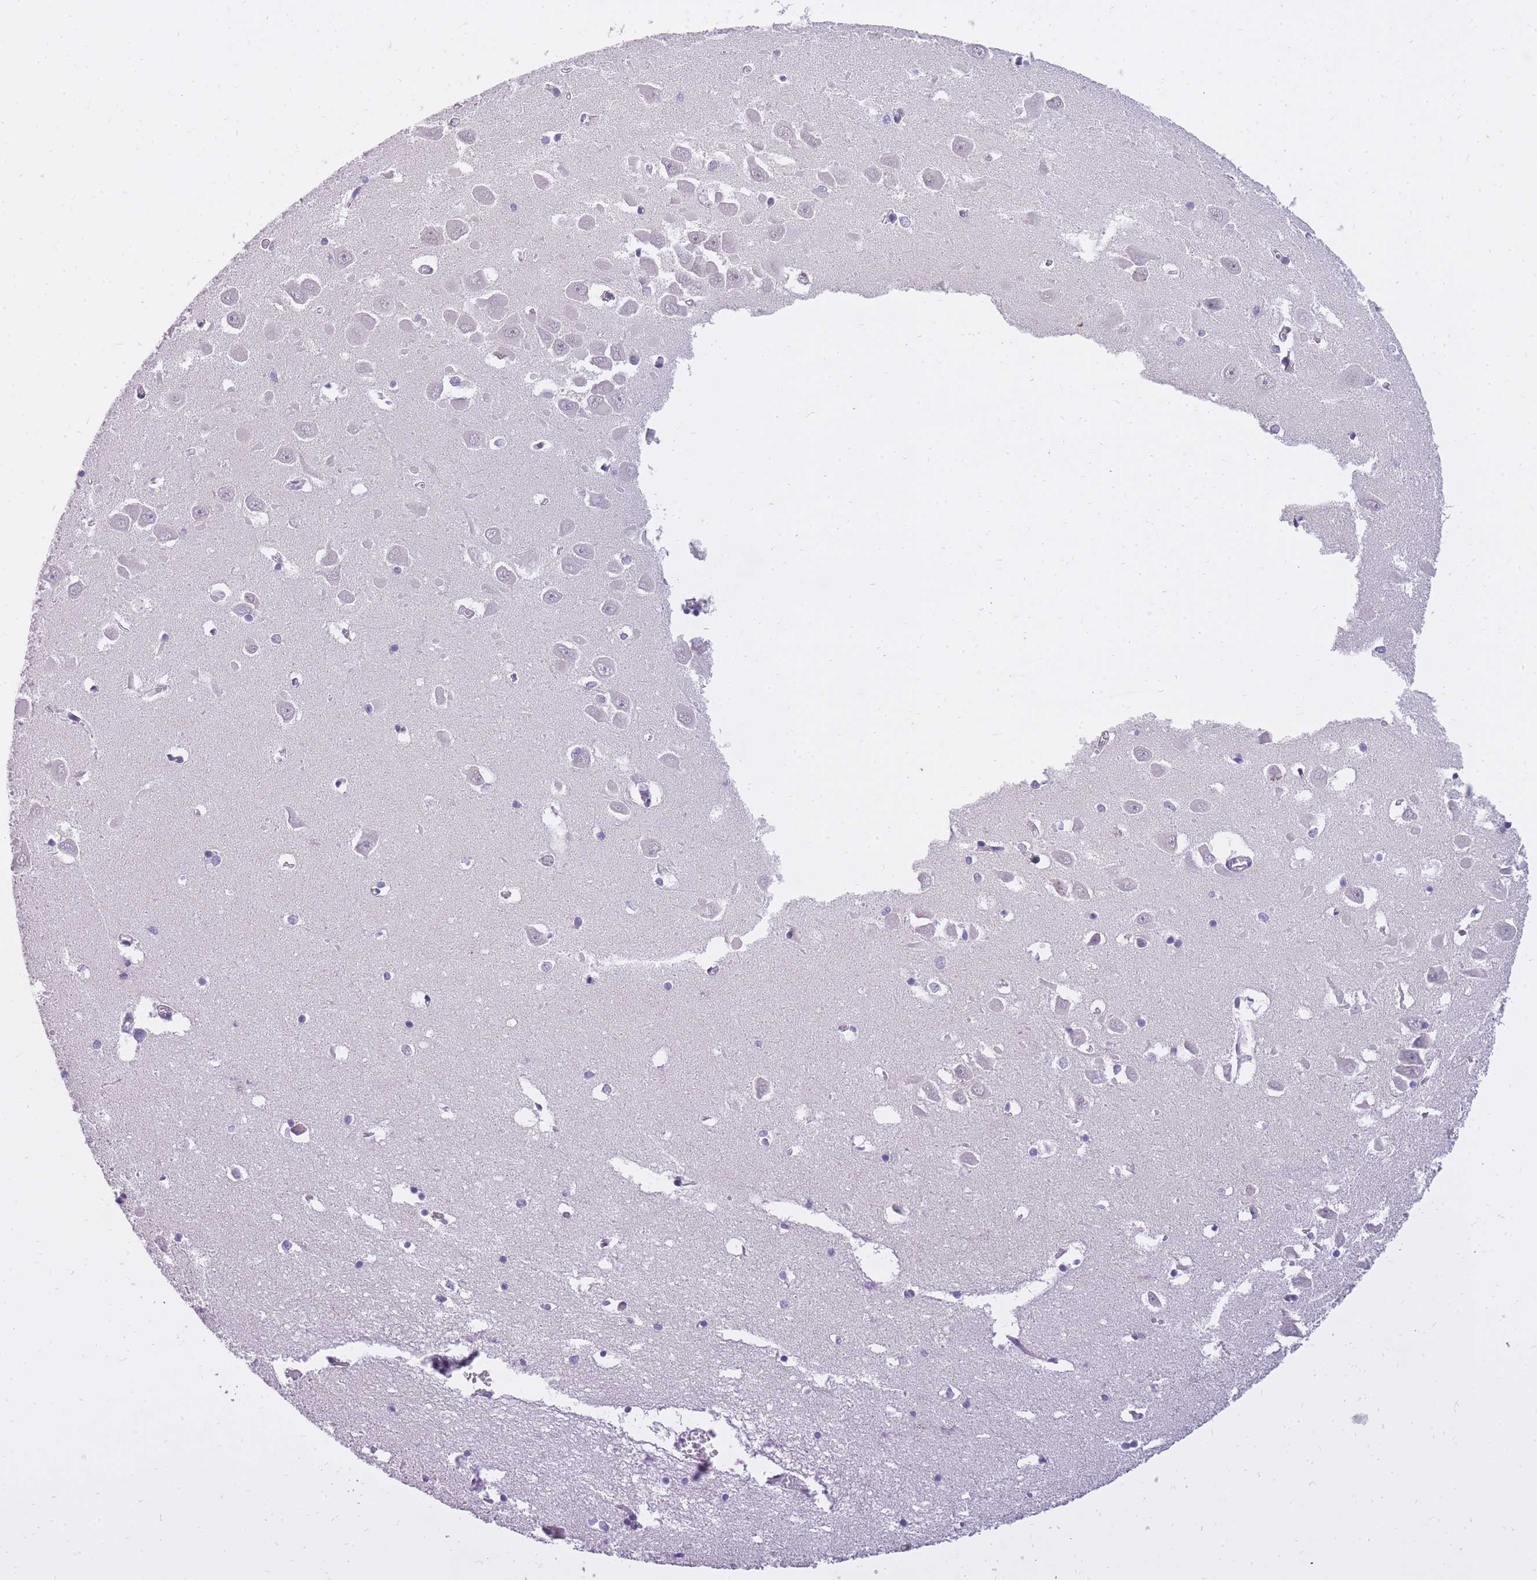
{"staining": {"intensity": "negative", "quantity": "none", "location": "none"}, "tissue": "hippocampus", "cell_type": "Glial cells", "image_type": "normal", "snomed": [{"axis": "morphology", "description": "Normal tissue, NOS"}, {"axis": "topography", "description": "Hippocampus"}], "caption": "A micrograph of hippocampus stained for a protein displays no brown staining in glial cells. (Immunohistochemistry (ihc), brightfield microscopy, high magnification).", "gene": "TIGD1", "patient": {"sex": "male", "age": 70}}